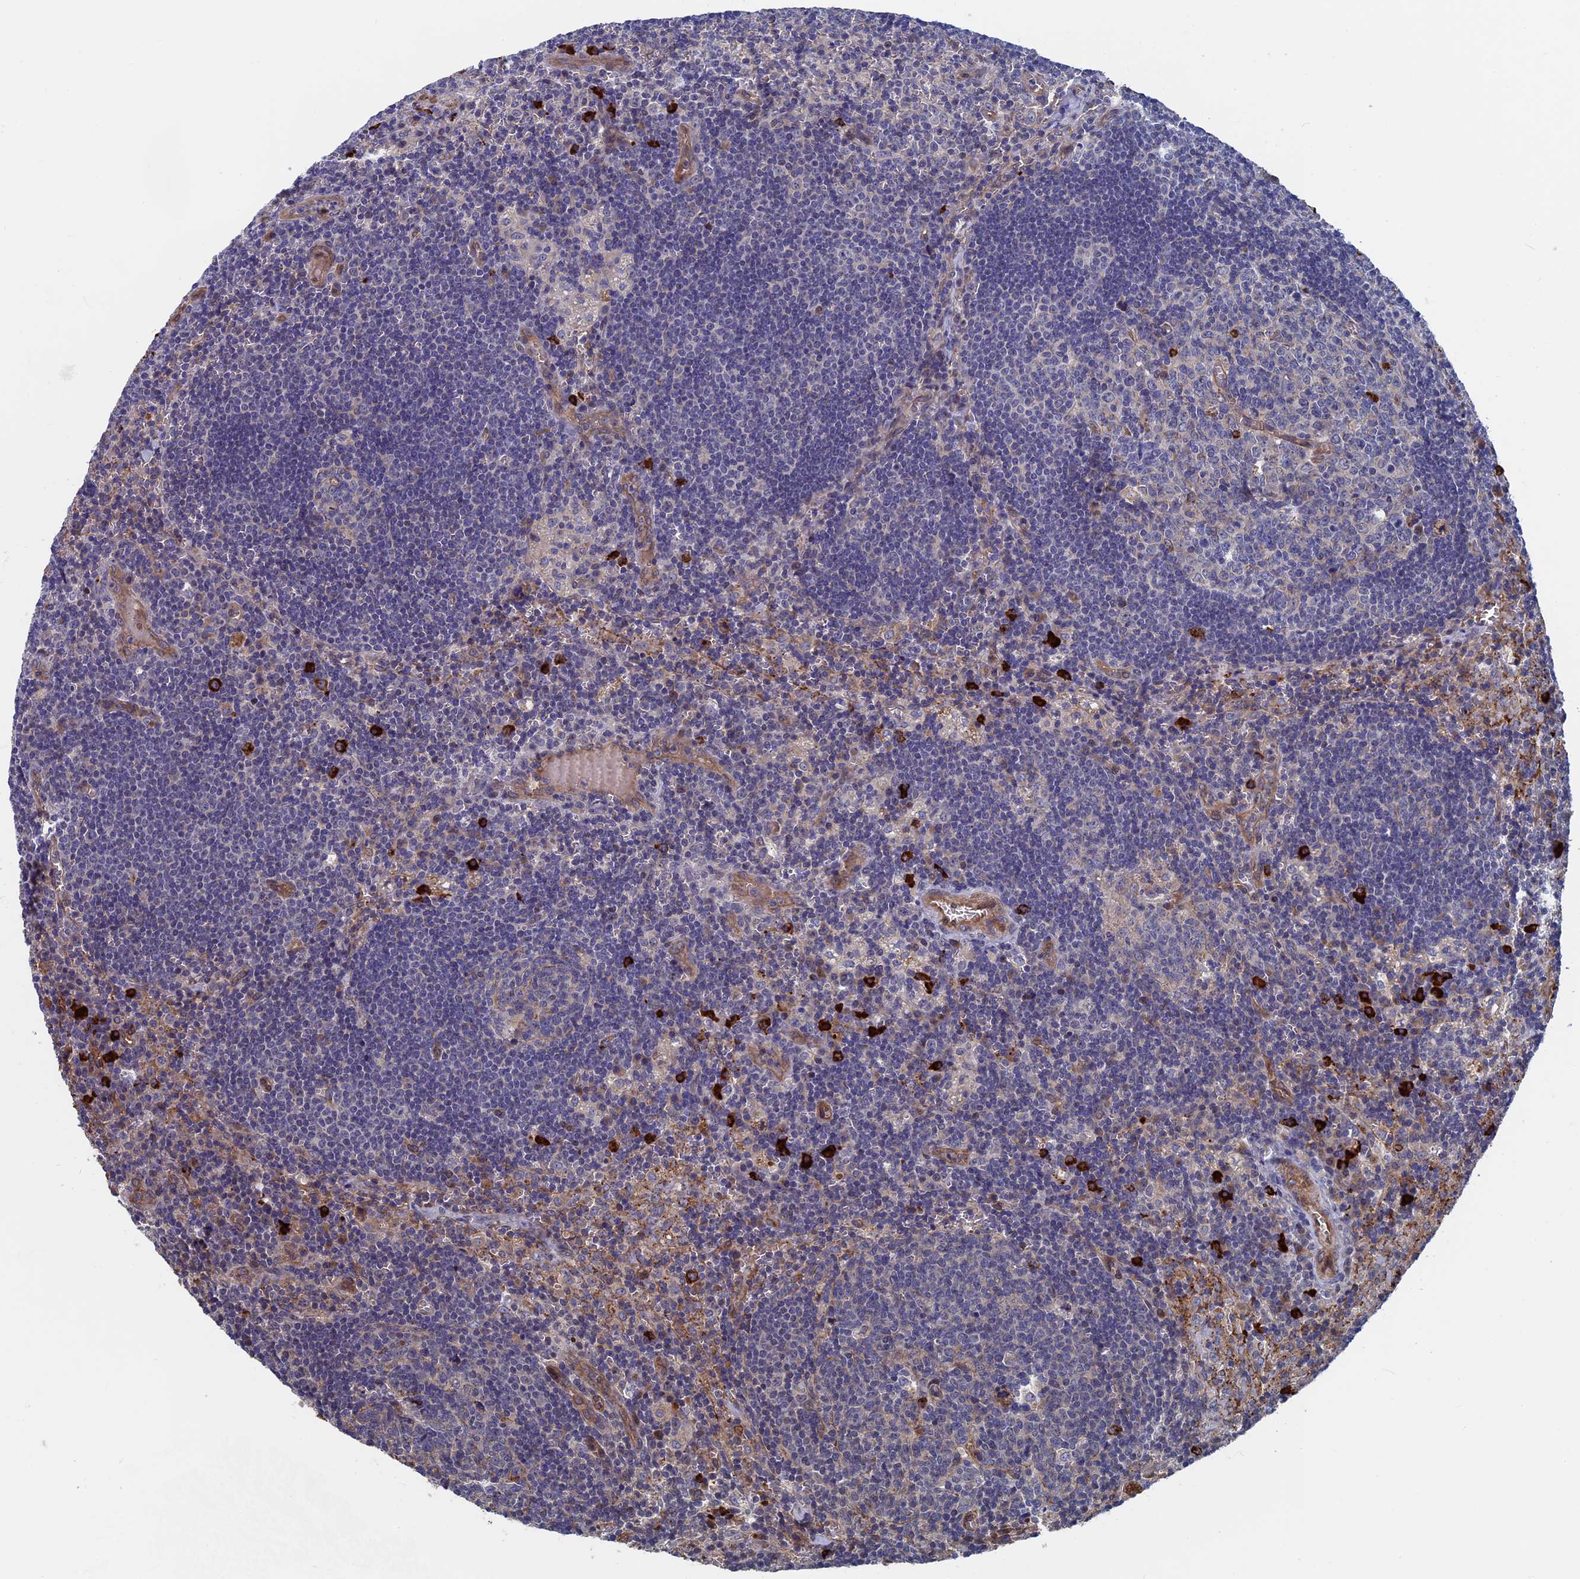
{"staining": {"intensity": "negative", "quantity": "none", "location": "none"}, "tissue": "lymph node", "cell_type": "Germinal center cells", "image_type": "normal", "snomed": [{"axis": "morphology", "description": "Normal tissue, NOS"}, {"axis": "topography", "description": "Lymph node"}], "caption": "DAB immunohistochemical staining of normal lymph node demonstrates no significant positivity in germinal center cells.", "gene": "RPUSD1", "patient": {"sex": "male", "age": 58}}